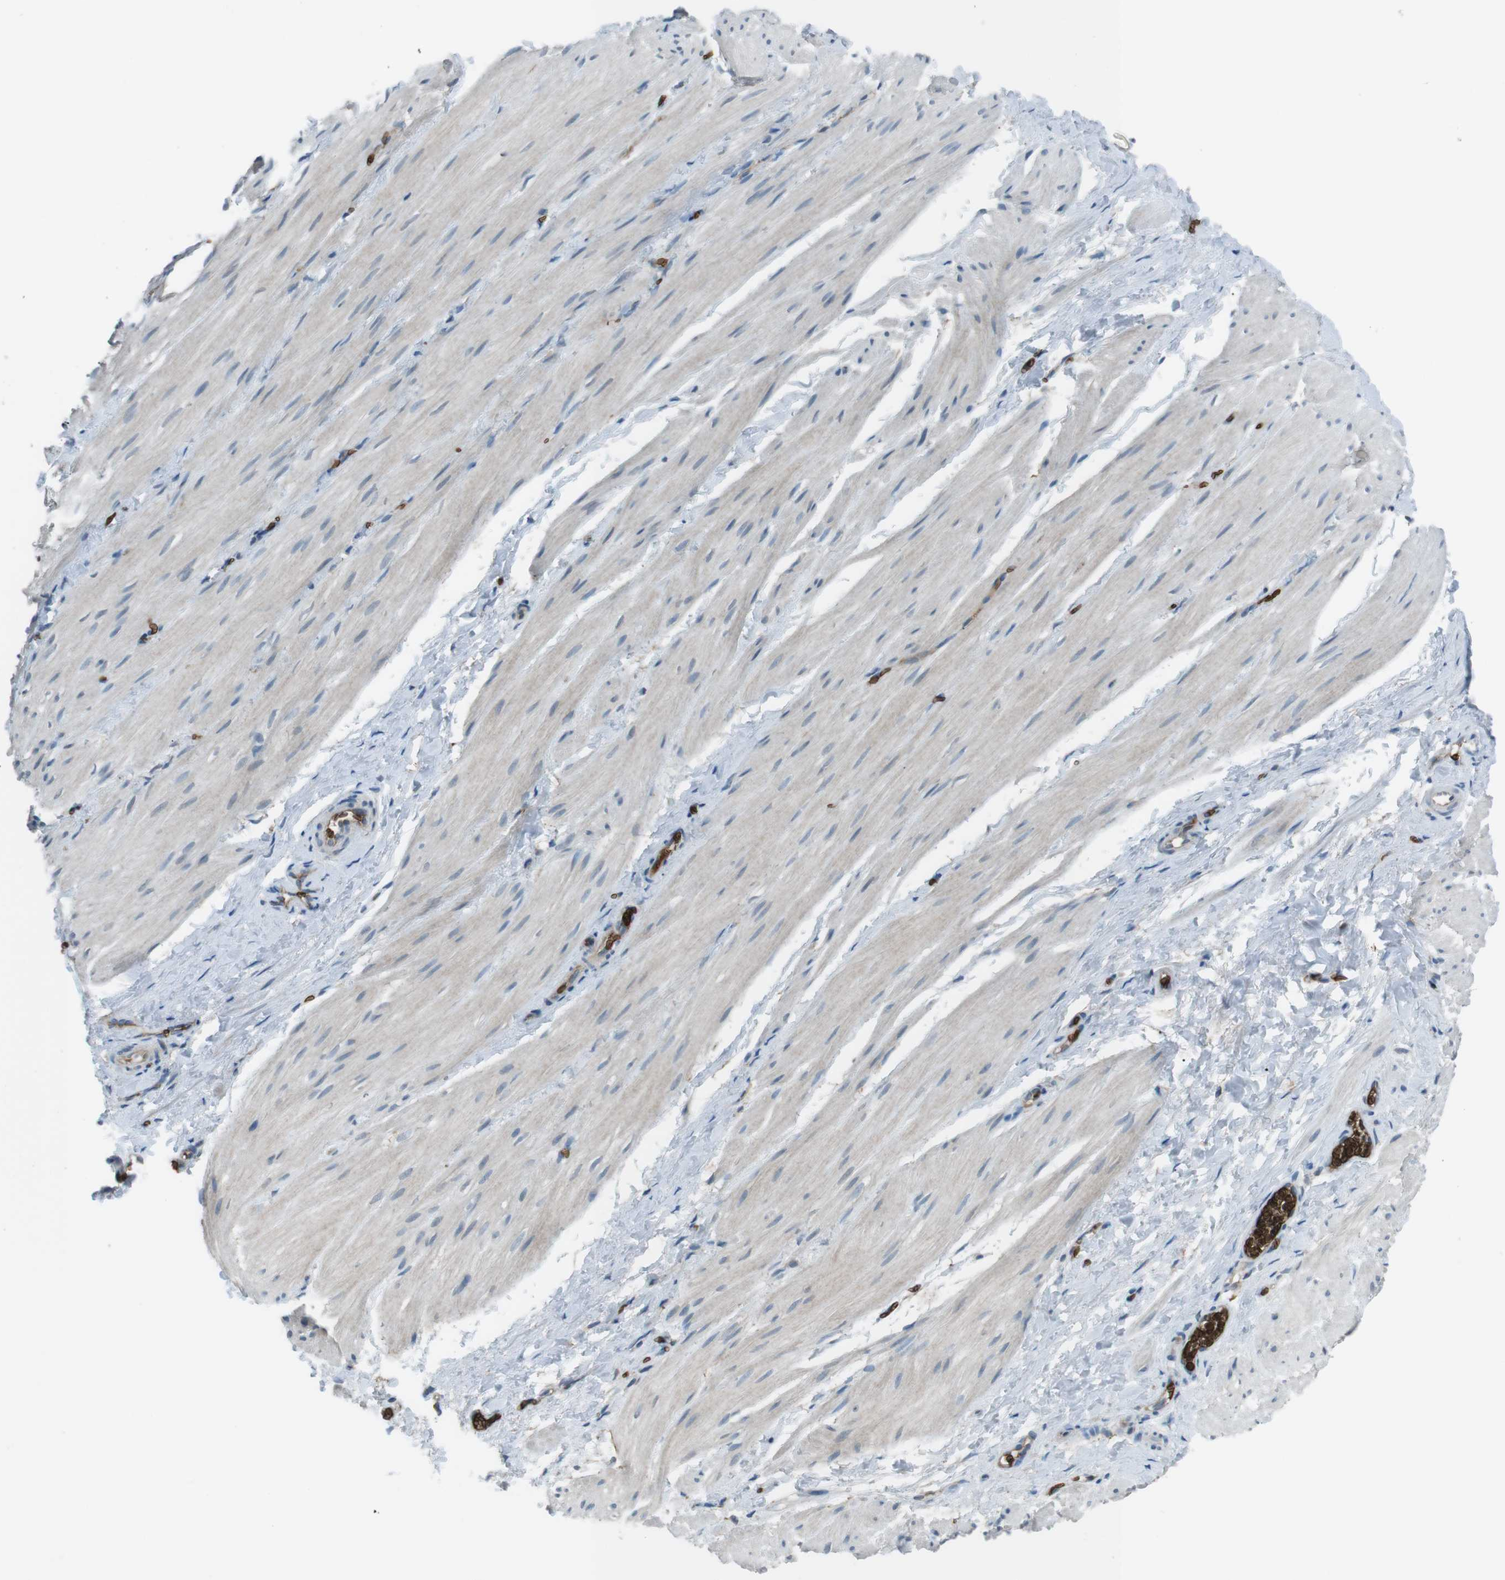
{"staining": {"intensity": "weak", "quantity": "25%-75%", "location": "cytoplasmic/membranous"}, "tissue": "smooth muscle", "cell_type": "Smooth muscle cells", "image_type": "normal", "snomed": [{"axis": "morphology", "description": "Normal tissue, NOS"}, {"axis": "topography", "description": "Smooth muscle"}], "caption": "IHC of benign human smooth muscle exhibits low levels of weak cytoplasmic/membranous expression in approximately 25%-75% of smooth muscle cells. (Stains: DAB in brown, nuclei in blue, Microscopy: brightfield microscopy at high magnification).", "gene": "SPTA1", "patient": {"sex": "male", "age": 16}}